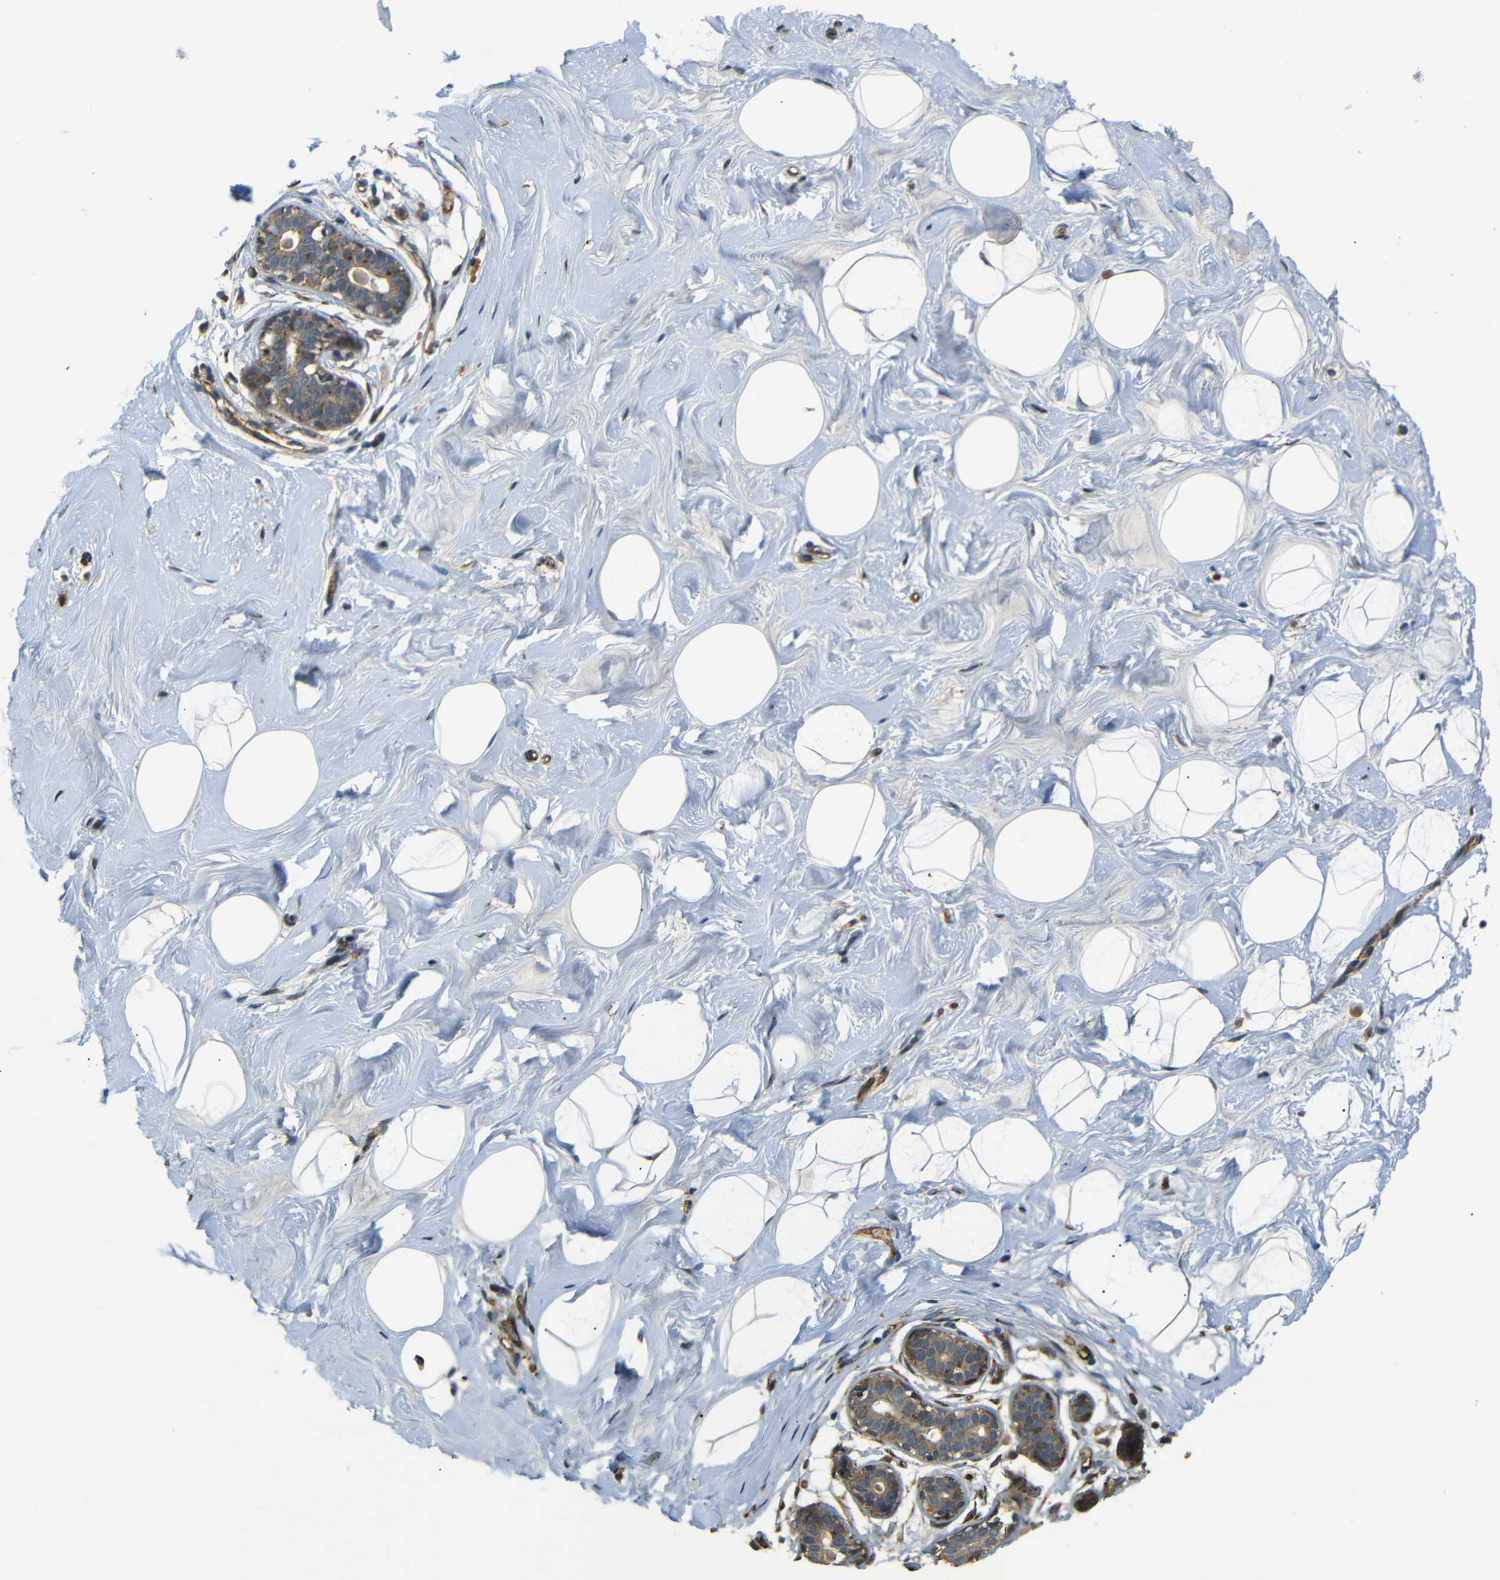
{"staining": {"intensity": "weak", "quantity": ">75%", "location": "cytoplasmic/membranous"}, "tissue": "breast", "cell_type": "Adipocytes", "image_type": "normal", "snomed": [{"axis": "morphology", "description": "Normal tissue, NOS"}, {"axis": "topography", "description": "Breast"}], "caption": "Immunohistochemistry (IHC) photomicrograph of benign breast stained for a protein (brown), which reveals low levels of weak cytoplasmic/membranous staining in about >75% of adipocytes.", "gene": "ATP7A", "patient": {"sex": "female", "age": 23}}